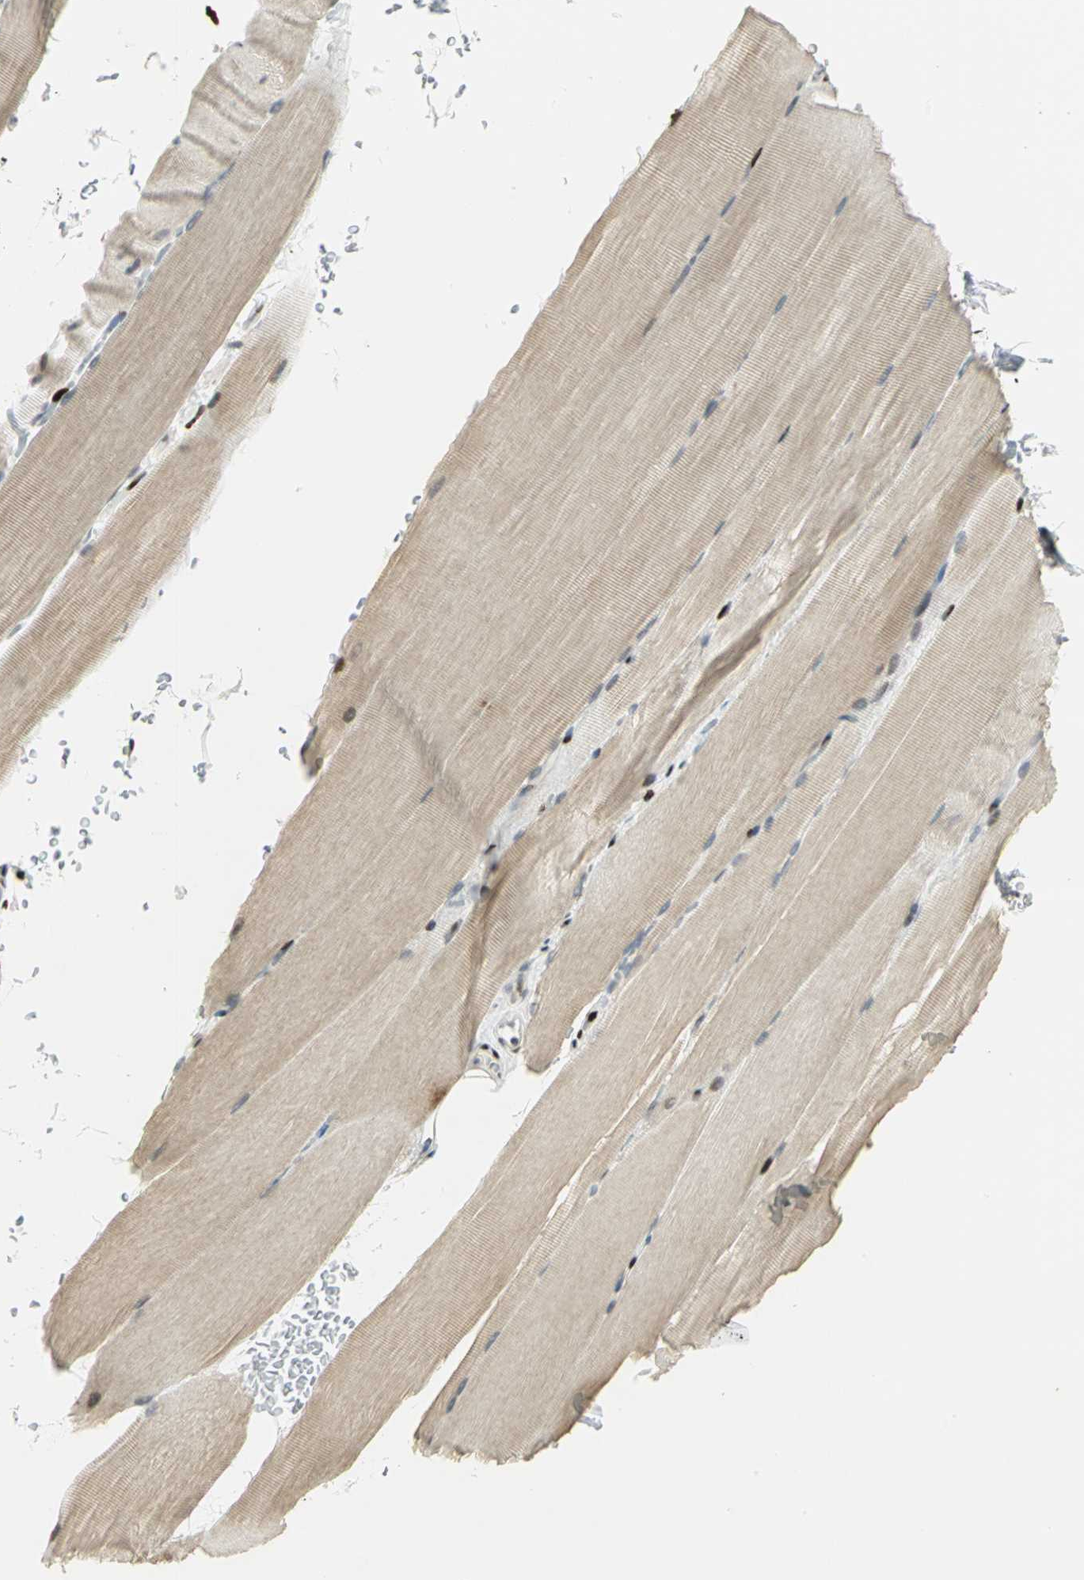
{"staining": {"intensity": "strong", "quantity": "25%-75%", "location": "nuclear"}, "tissue": "skeletal muscle", "cell_type": "Myocytes", "image_type": "normal", "snomed": [{"axis": "morphology", "description": "Normal tissue, NOS"}, {"axis": "topography", "description": "Skeletal muscle"}, {"axis": "topography", "description": "Parathyroid gland"}], "caption": "Immunohistochemistry (IHC) of normal skeletal muscle demonstrates high levels of strong nuclear positivity in approximately 25%-75% of myocytes. Using DAB (brown) and hematoxylin (blue) stains, captured at high magnification using brightfield microscopy.", "gene": "KDM1A", "patient": {"sex": "female", "age": 37}}